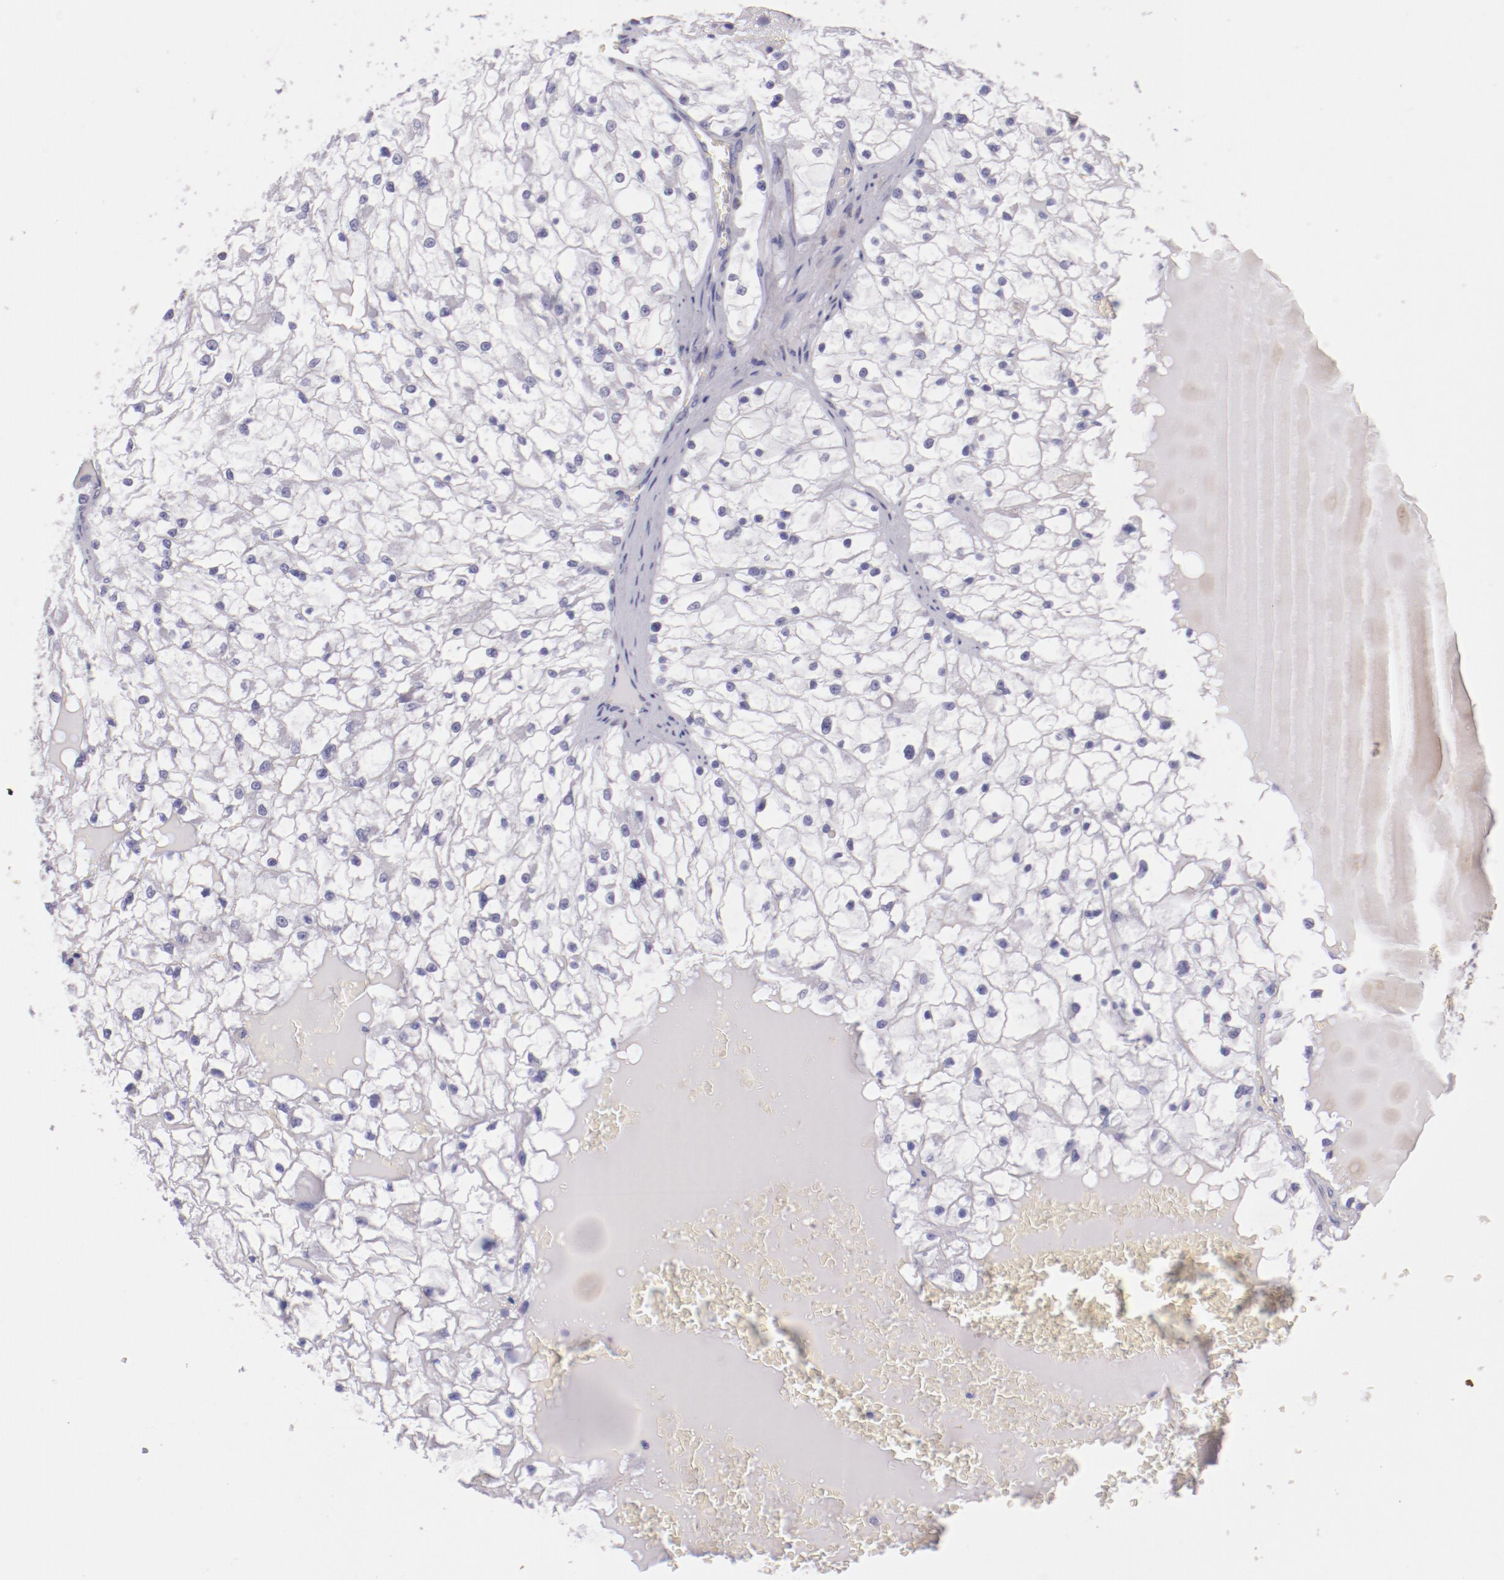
{"staining": {"intensity": "negative", "quantity": "none", "location": "none"}, "tissue": "renal cancer", "cell_type": "Tumor cells", "image_type": "cancer", "snomed": [{"axis": "morphology", "description": "Adenocarcinoma, NOS"}, {"axis": "topography", "description": "Kidney"}], "caption": "Tumor cells are negative for protein expression in human adenocarcinoma (renal).", "gene": "IRF8", "patient": {"sex": "male", "age": 61}}